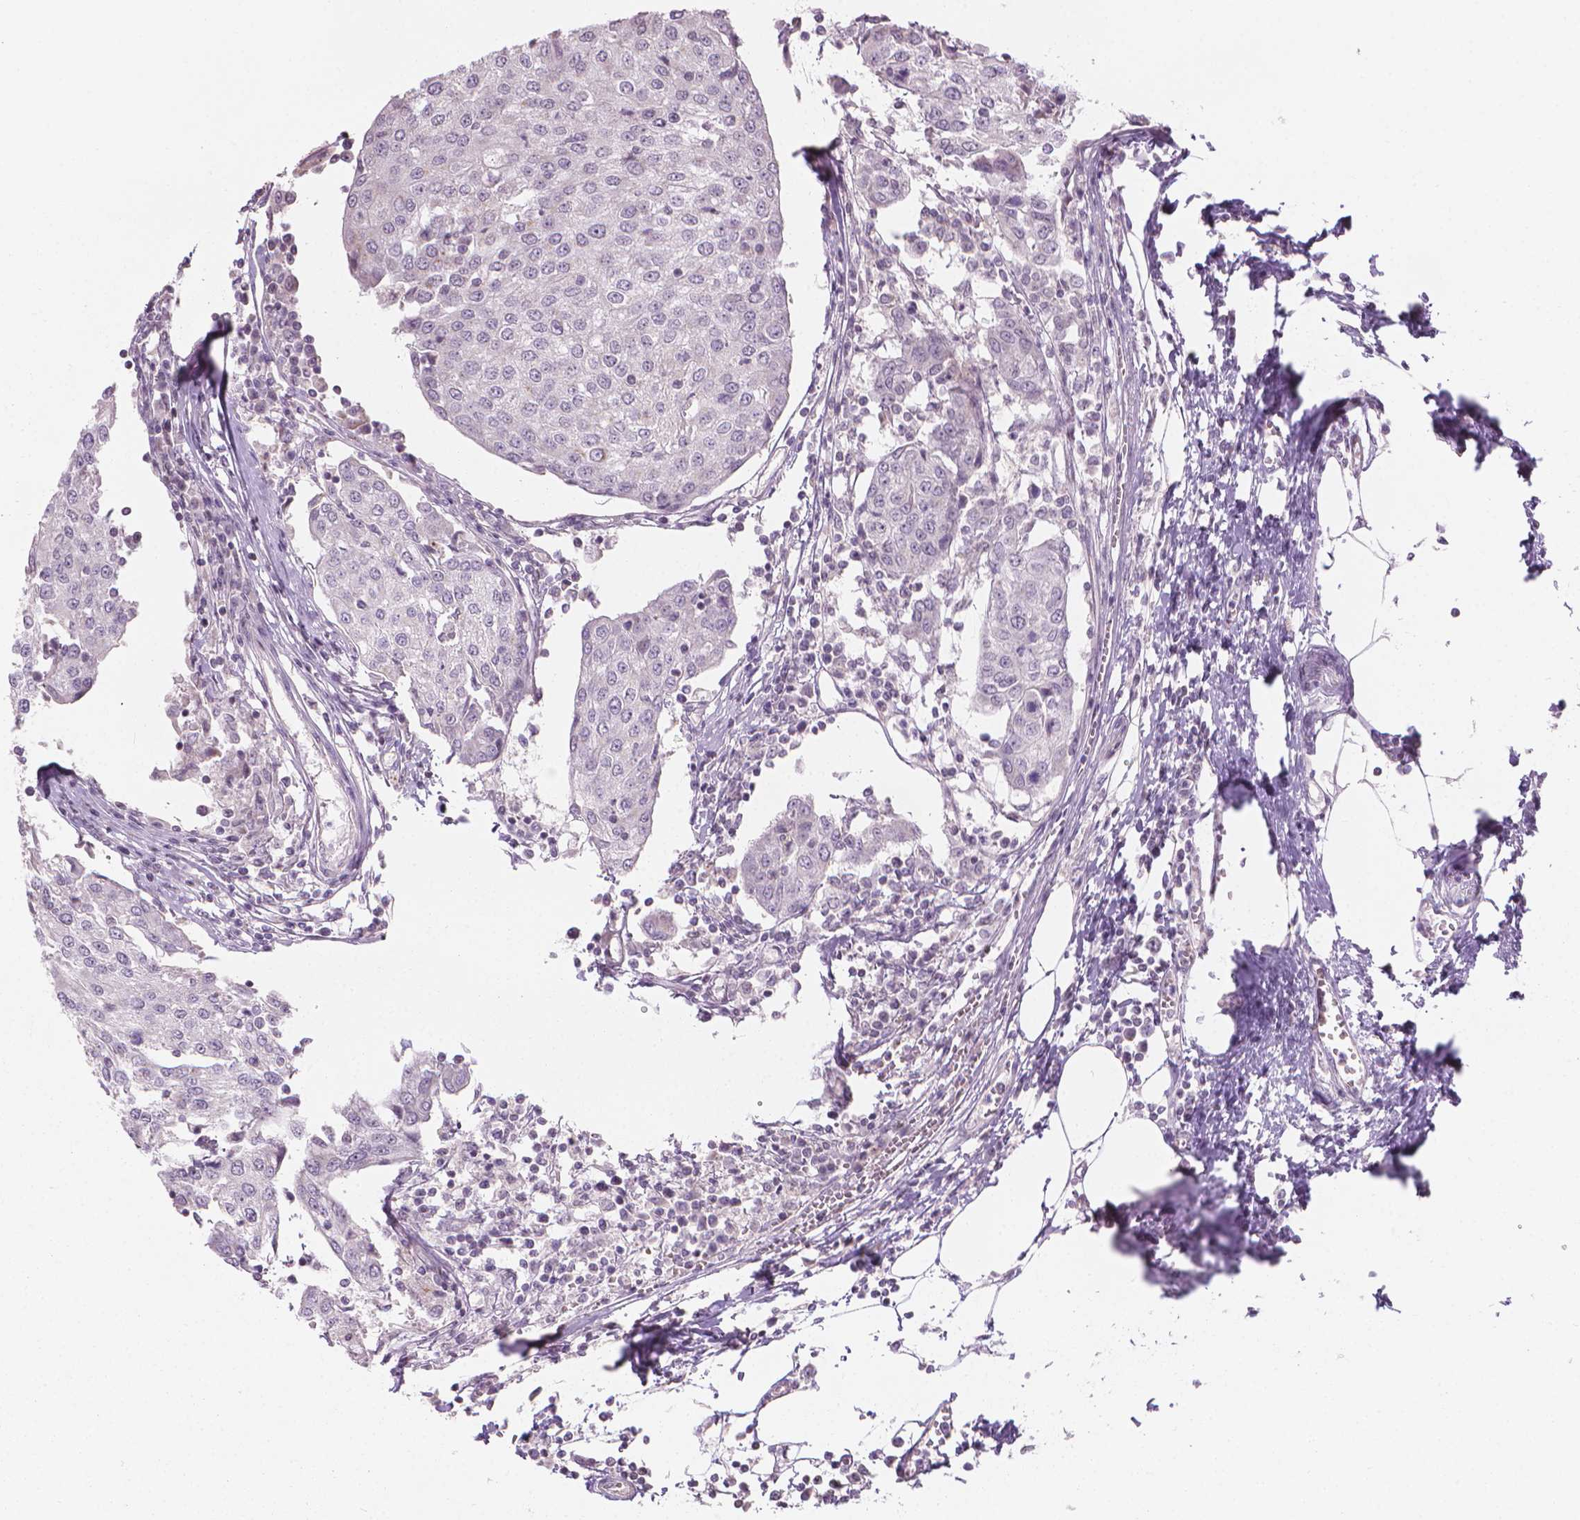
{"staining": {"intensity": "negative", "quantity": "none", "location": "none"}, "tissue": "urothelial cancer", "cell_type": "Tumor cells", "image_type": "cancer", "snomed": [{"axis": "morphology", "description": "Urothelial carcinoma, High grade"}, {"axis": "topography", "description": "Urinary bladder"}], "caption": "High magnification brightfield microscopy of high-grade urothelial carcinoma stained with DAB (3,3'-diaminobenzidine) (brown) and counterstained with hematoxylin (blue): tumor cells show no significant staining.", "gene": "IFFO1", "patient": {"sex": "female", "age": 85}}